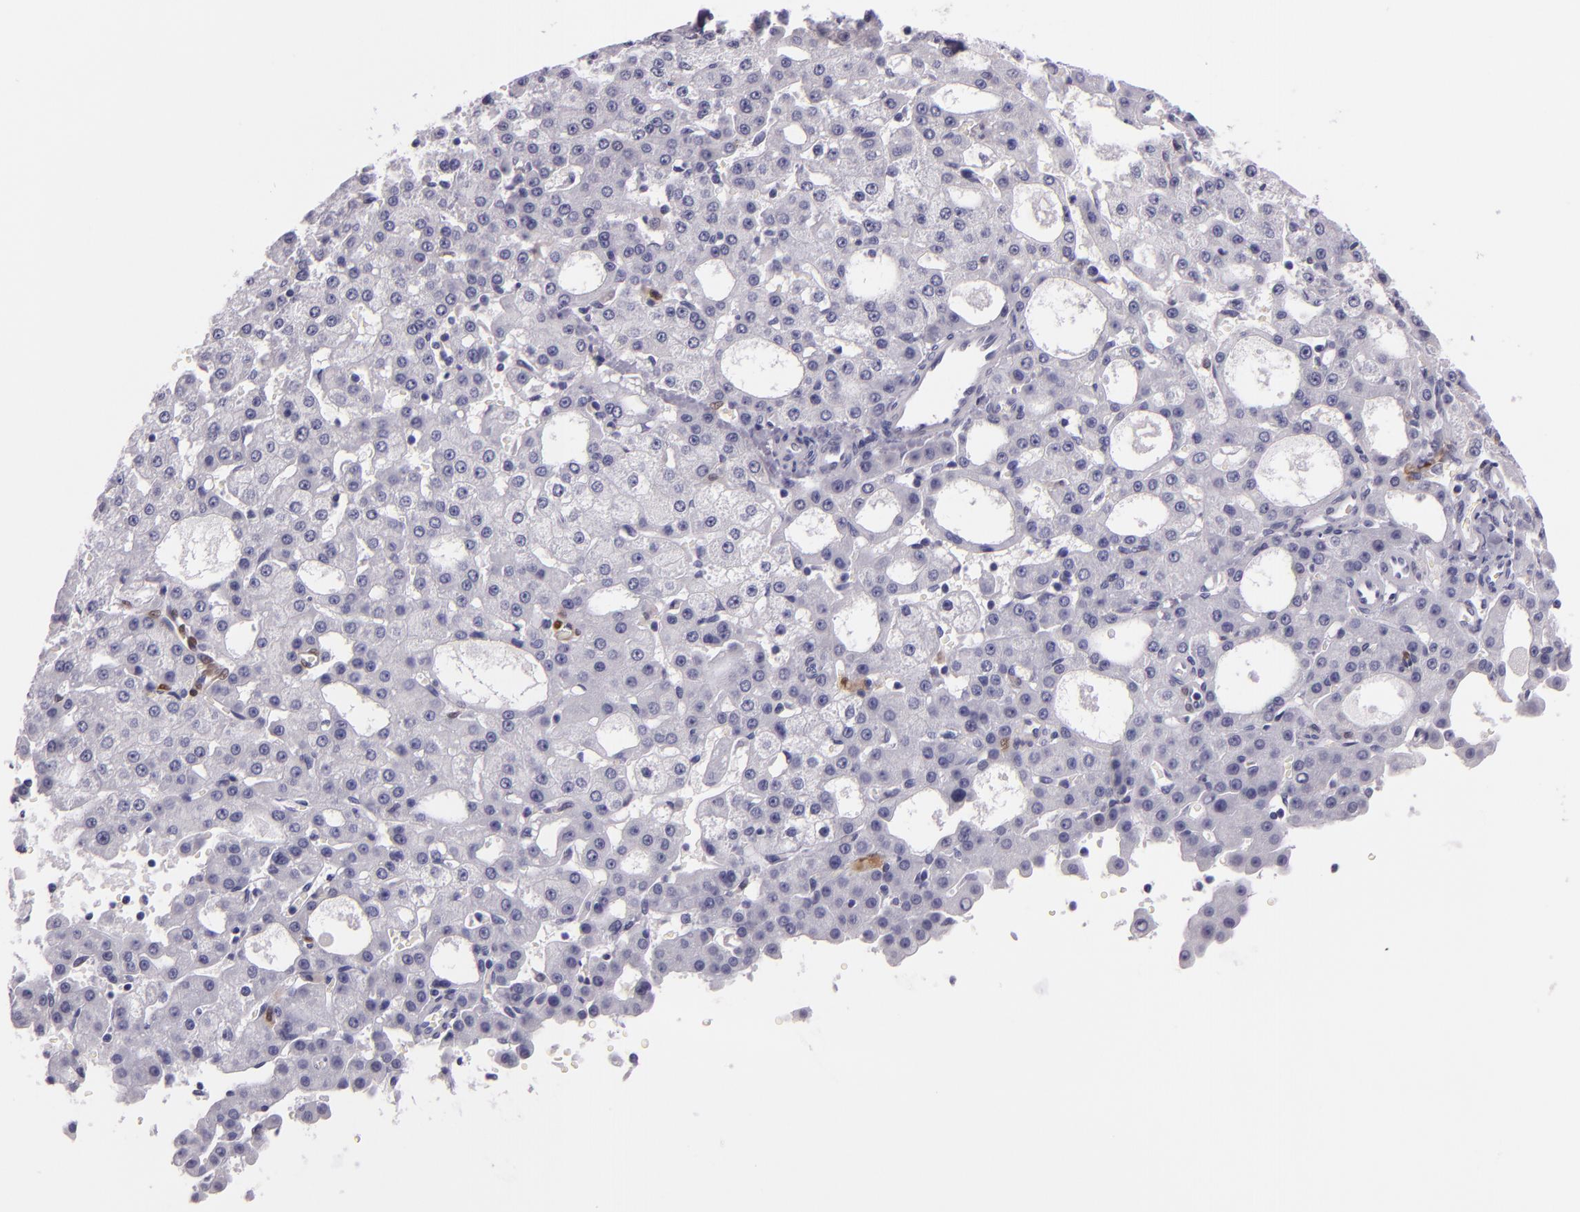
{"staining": {"intensity": "negative", "quantity": "none", "location": "none"}, "tissue": "liver cancer", "cell_type": "Tumor cells", "image_type": "cancer", "snomed": [{"axis": "morphology", "description": "Carcinoma, Hepatocellular, NOS"}, {"axis": "topography", "description": "Liver"}], "caption": "IHC photomicrograph of human liver hepatocellular carcinoma stained for a protein (brown), which demonstrates no positivity in tumor cells. The staining was performed using DAB to visualize the protein expression in brown, while the nuclei were stained in blue with hematoxylin (Magnification: 20x).", "gene": "MT1A", "patient": {"sex": "male", "age": 47}}